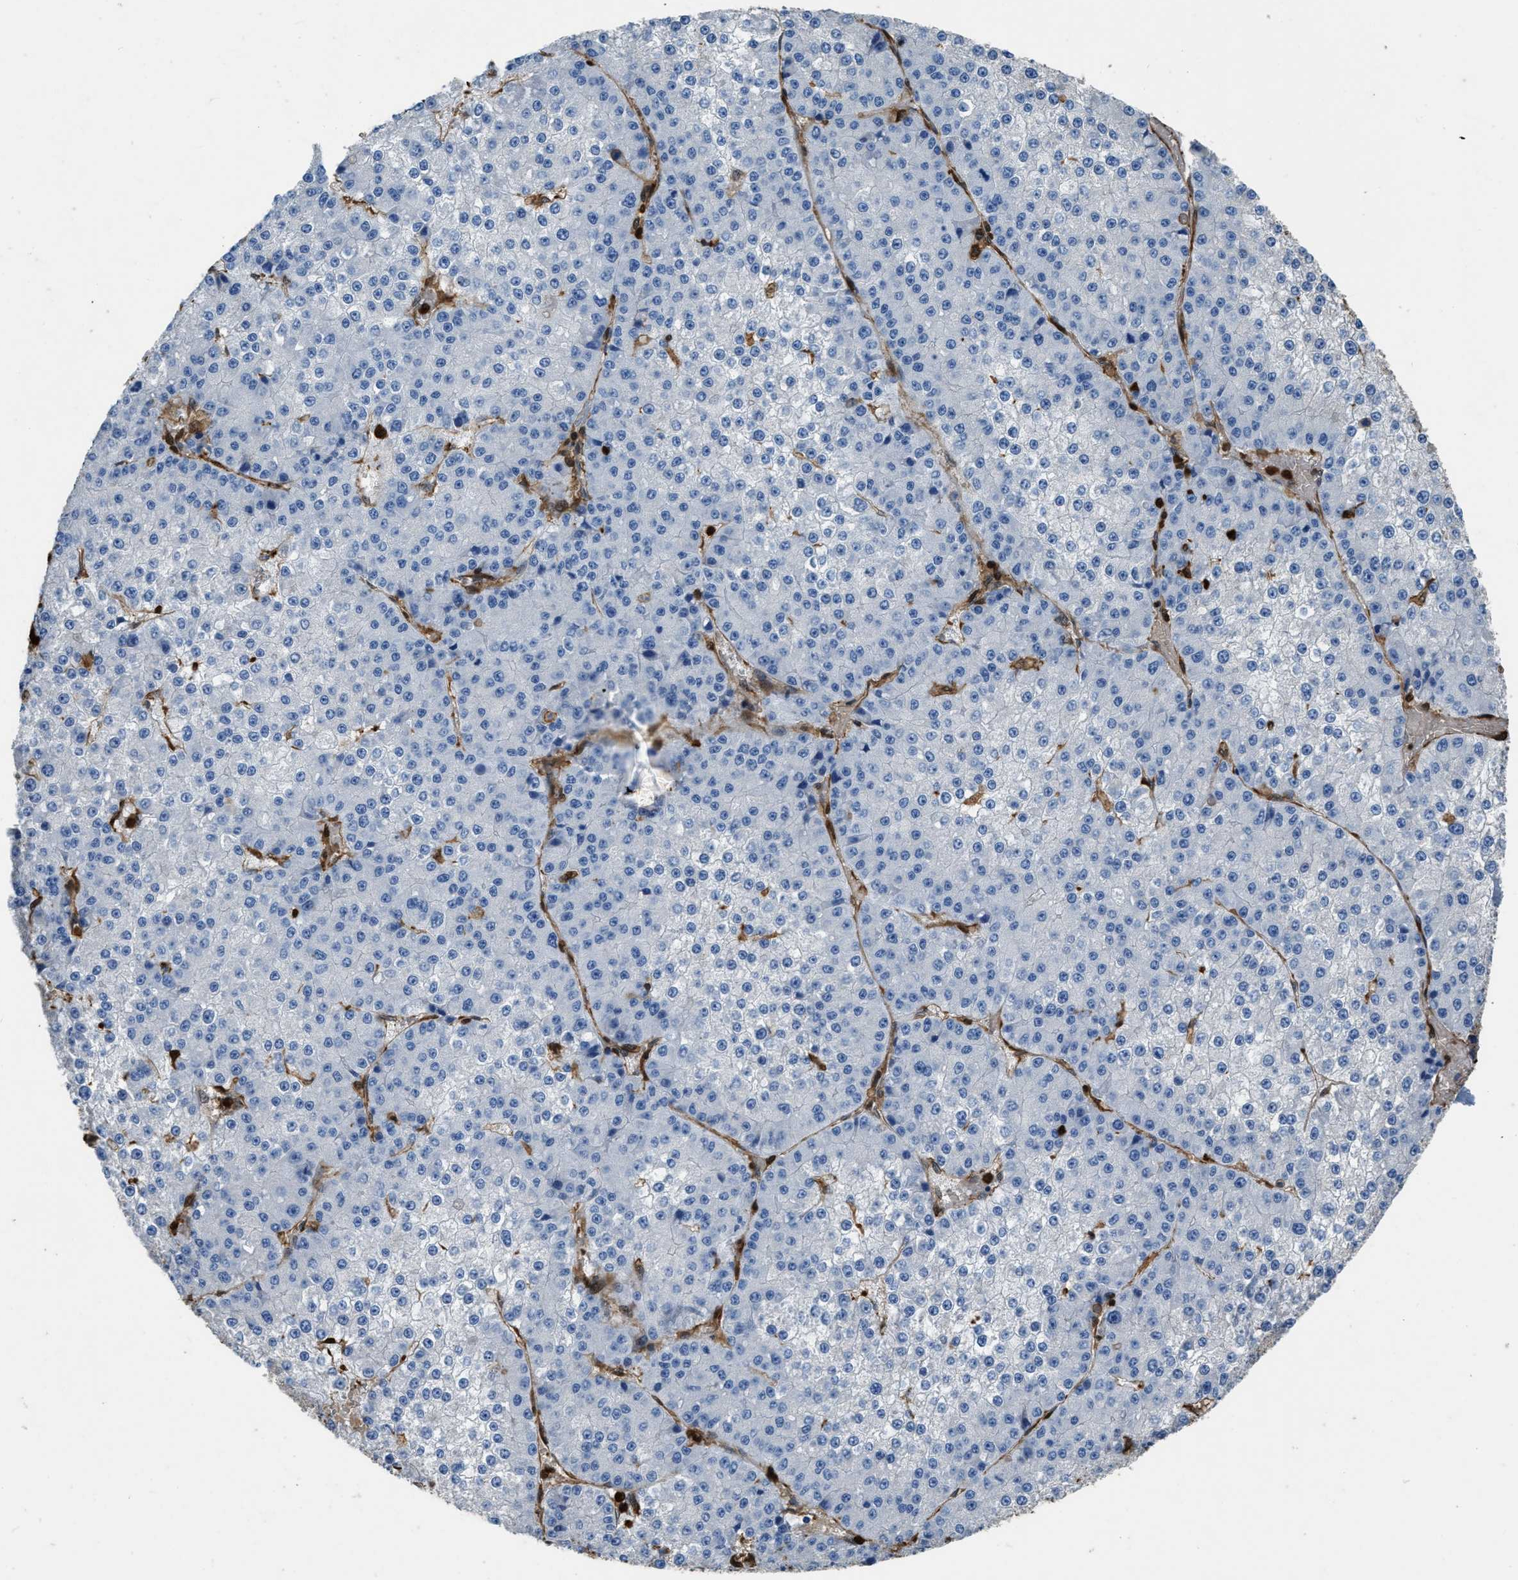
{"staining": {"intensity": "negative", "quantity": "none", "location": "none"}, "tissue": "liver cancer", "cell_type": "Tumor cells", "image_type": "cancer", "snomed": [{"axis": "morphology", "description": "Carcinoma, Hepatocellular, NOS"}, {"axis": "topography", "description": "Liver"}], "caption": "Liver cancer (hepatocellular carcinoma) stained for a protein using IHC demonstrates no positivity tumor cells.", "gene": "ARHGDIB", "patient": {"sex": "female", "age": 73}}